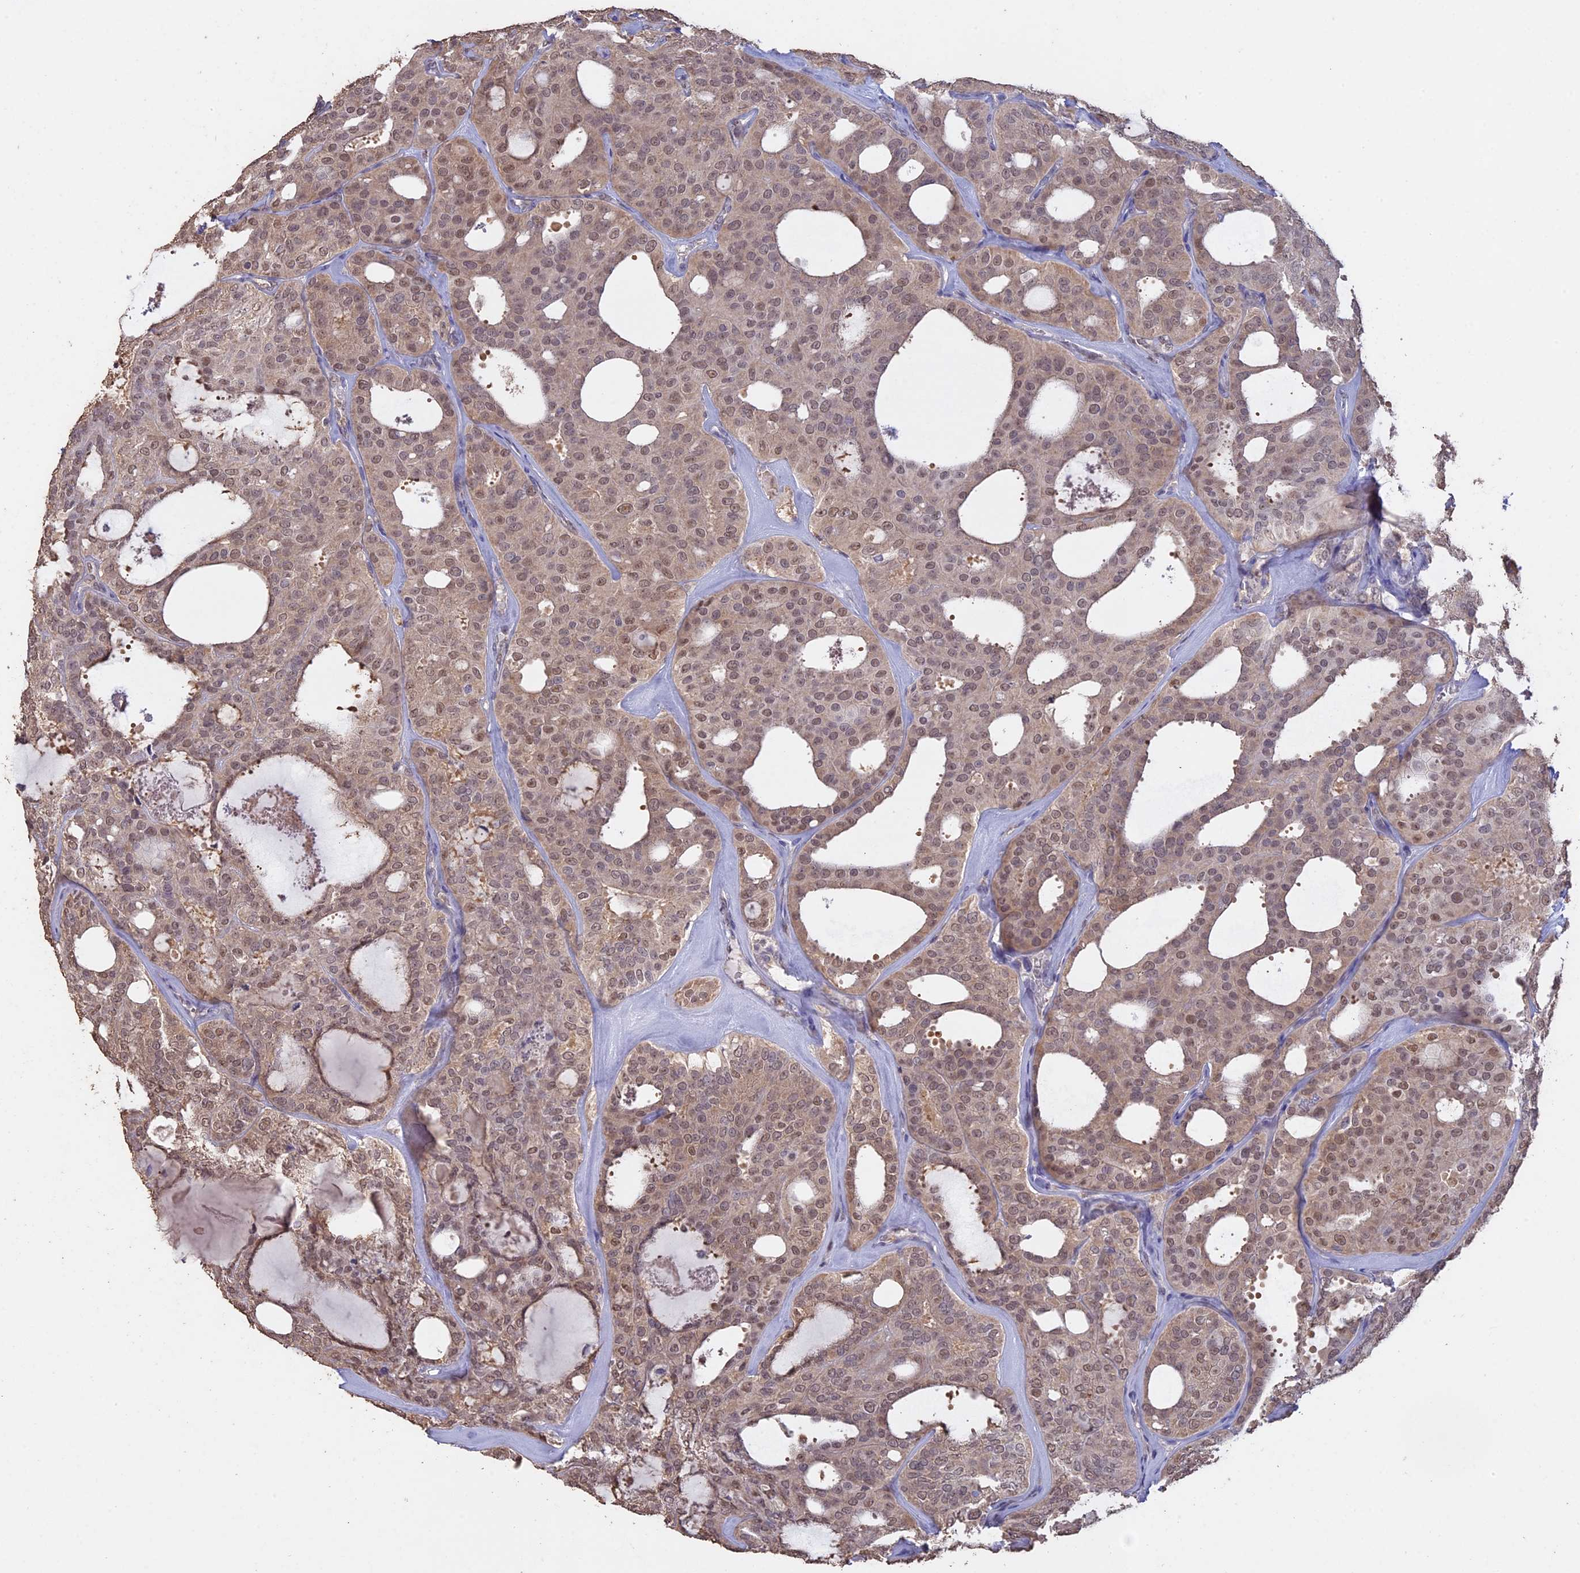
{"staining": {"intensity": "moderate", "quantity": ">75%", "location": "nuclear"}, "tissue": "thyroid cancer", "cell_type": "Tumor cells", "image_type": "cancer", "snomed": [{"axis": "morphology", "description": "Follicular adenoma carcinoma, NOS"}, {"axis": "topography", "description": "Thyroid gland"}], "caption": "DAB (3,3'-diaminobenzidine) immunohistochemical staining of human follicular adenoma carcinoma (thyroid) shows moderate nuclear protein expression in approximately >75% of tumor cells.", "gene": "PSMC6", "patient": {"sex": "male", "age": 75}}